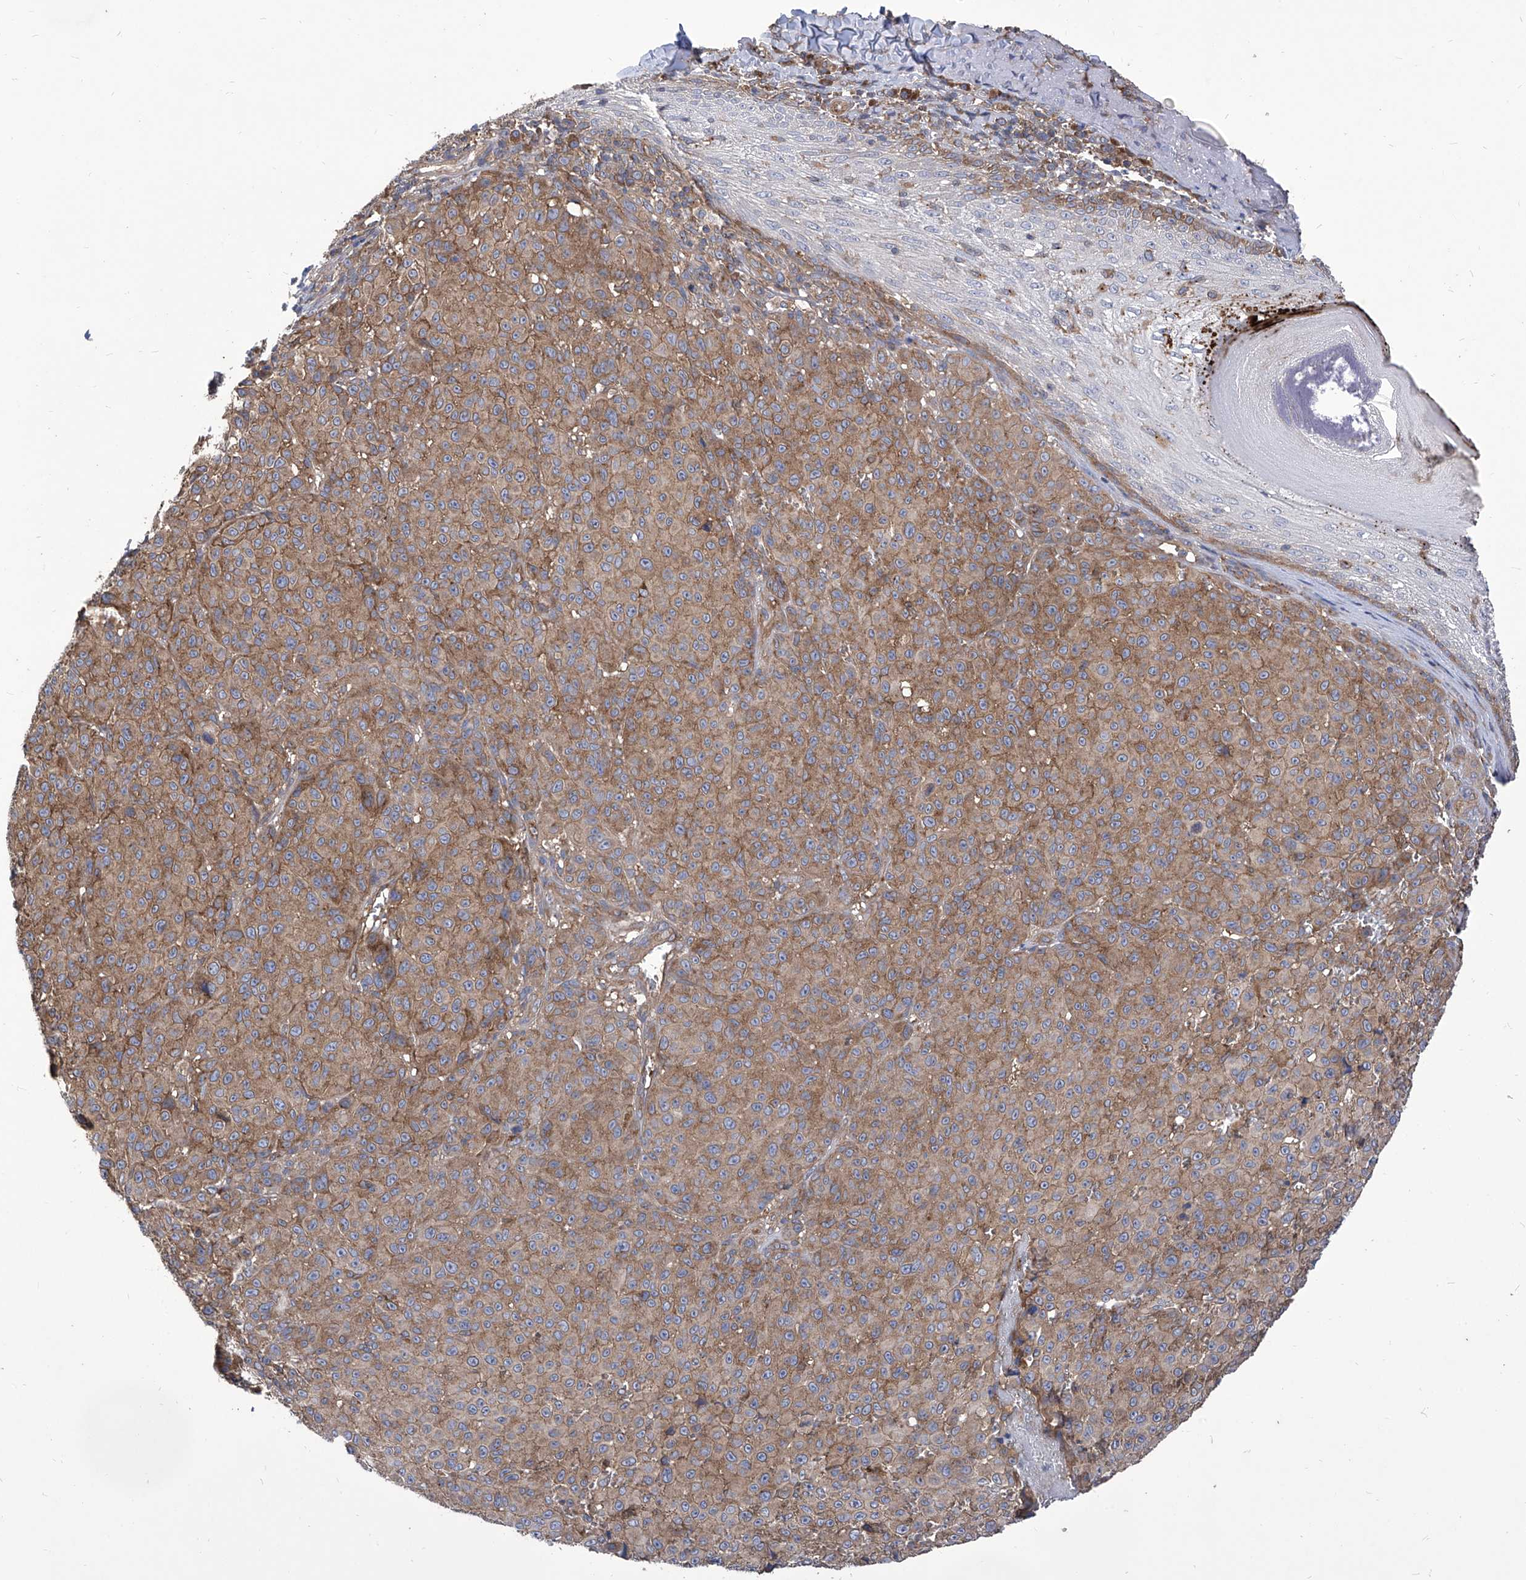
{"staining": {"intensity": "moderate", "quantity": ">75%", "location": "cytoplasmic/membranous"}, "tissue": "melanoma", "cell_type": "Tumor cells", "image_type": "cancer", "snomed": [{"axis": "morphology", "description": "Malignant melanoma, NOS"}, {"axis": "topography", "description": "Skin"}], "caption": "An immunohistochemistry (IHC) photomicrograph of neoplastic tissue is shown. Protein staining in brown labels moderate cytoplasmic/membranous positivity in malignant melanoma within tumor cells.", "gene": "TJAP1", "patient": {"sex": "male", "age": 73}}